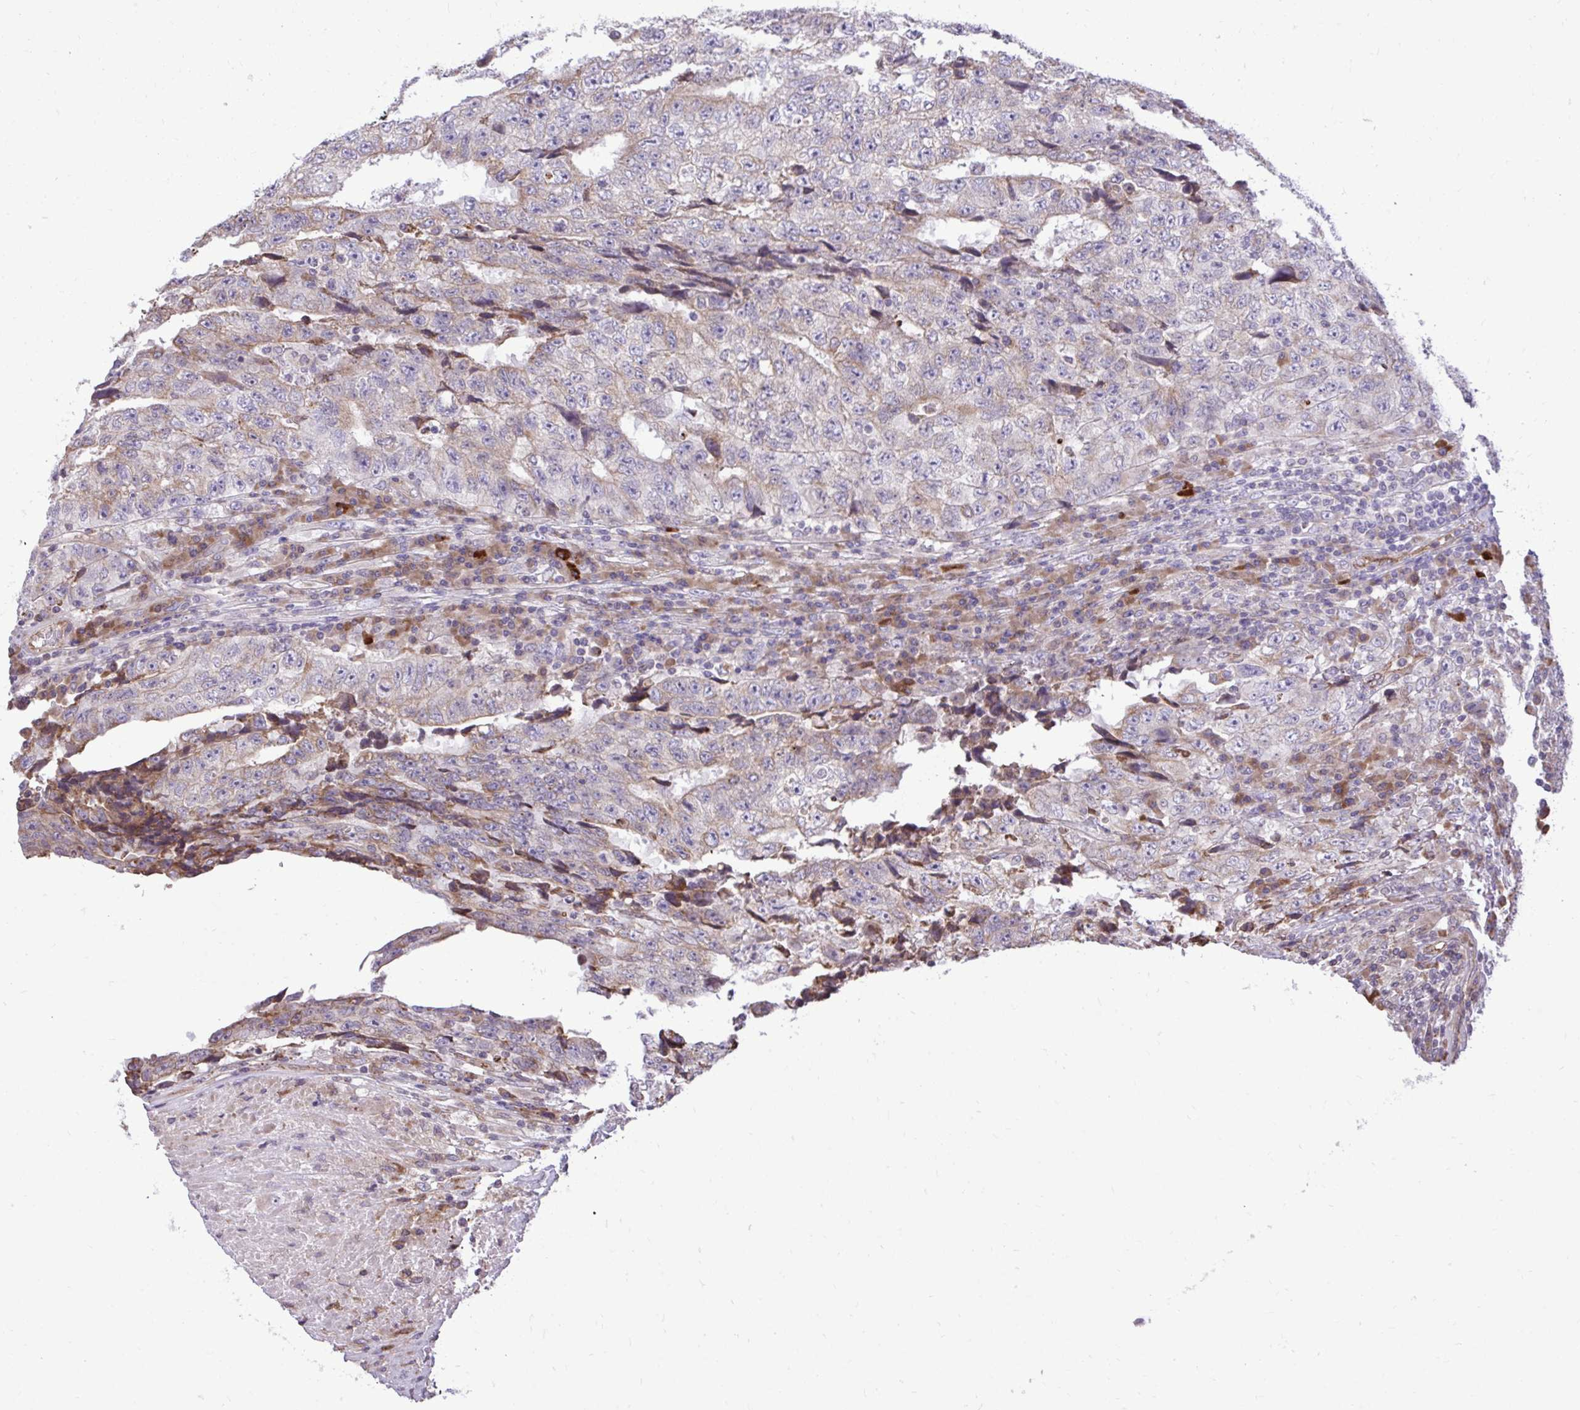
{"staining": {"intensity": "weak", "quantity": "<25%", "location": "cytoplasmic/membranous"}, "tissue": "testis cancer", "cell_type": "Tumor cells", "image_type": "cancer", "snomed": [{"axis": "morphology", "description": "Necrosis, NOS"}, {"axis": "morphology", "description": "Carcinoma, Embryonal, NOS"}, {"axis": "topography", "description": "Testis"}], "caption": "Protein analysis of embryonal carcinoma (testis) reveals no significant staining in tumor cells.", "gene": "METTL9", "patient": {"sex": "male", "age": 19}}